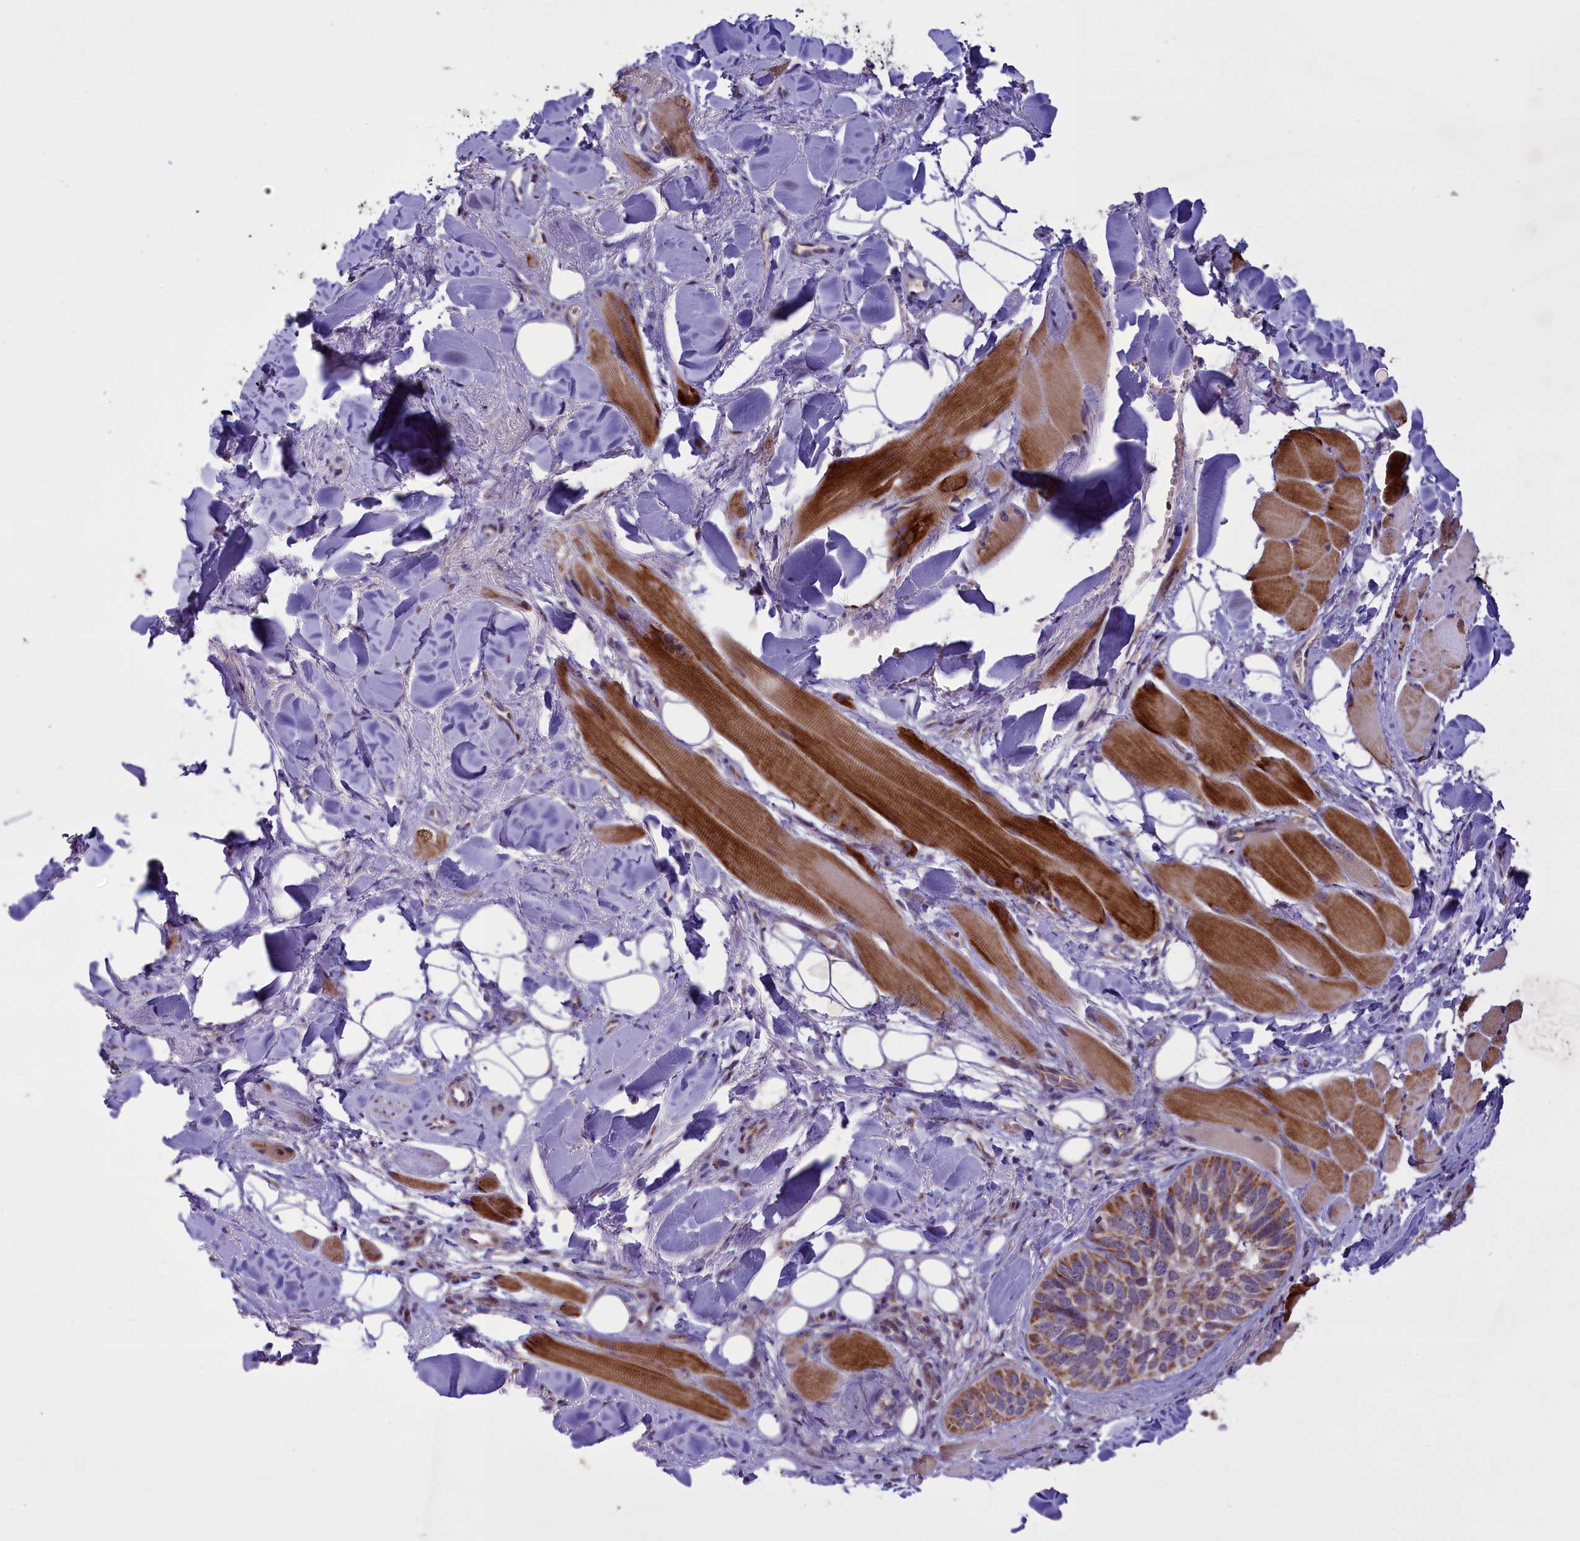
{"staining": {"intensity": "moderate", "quantity": ">75%", "location": "cytoplasmic/membranous"}, "tissue": "skin cancer", "cell_type": "Tumor cells", "image_type": "cancer", "snomed": [{"axis": "morphology", "description": "Basal cell carcinoma"}, {"axis": "topography", "description": "Skin"}], "caption": "Immunohistochemistry (IHC) of human skin basal cell carcinoma shows medium levels of moderate cytoplasmic/membranous expression in about >75% of tumor cells. (DAB (3,3'-diaminobenzidine) = brown stain, brightfield microscopy at high magnification).", "gene": "NDUFS5", "patient": {"sex": "male", "age": 62}}